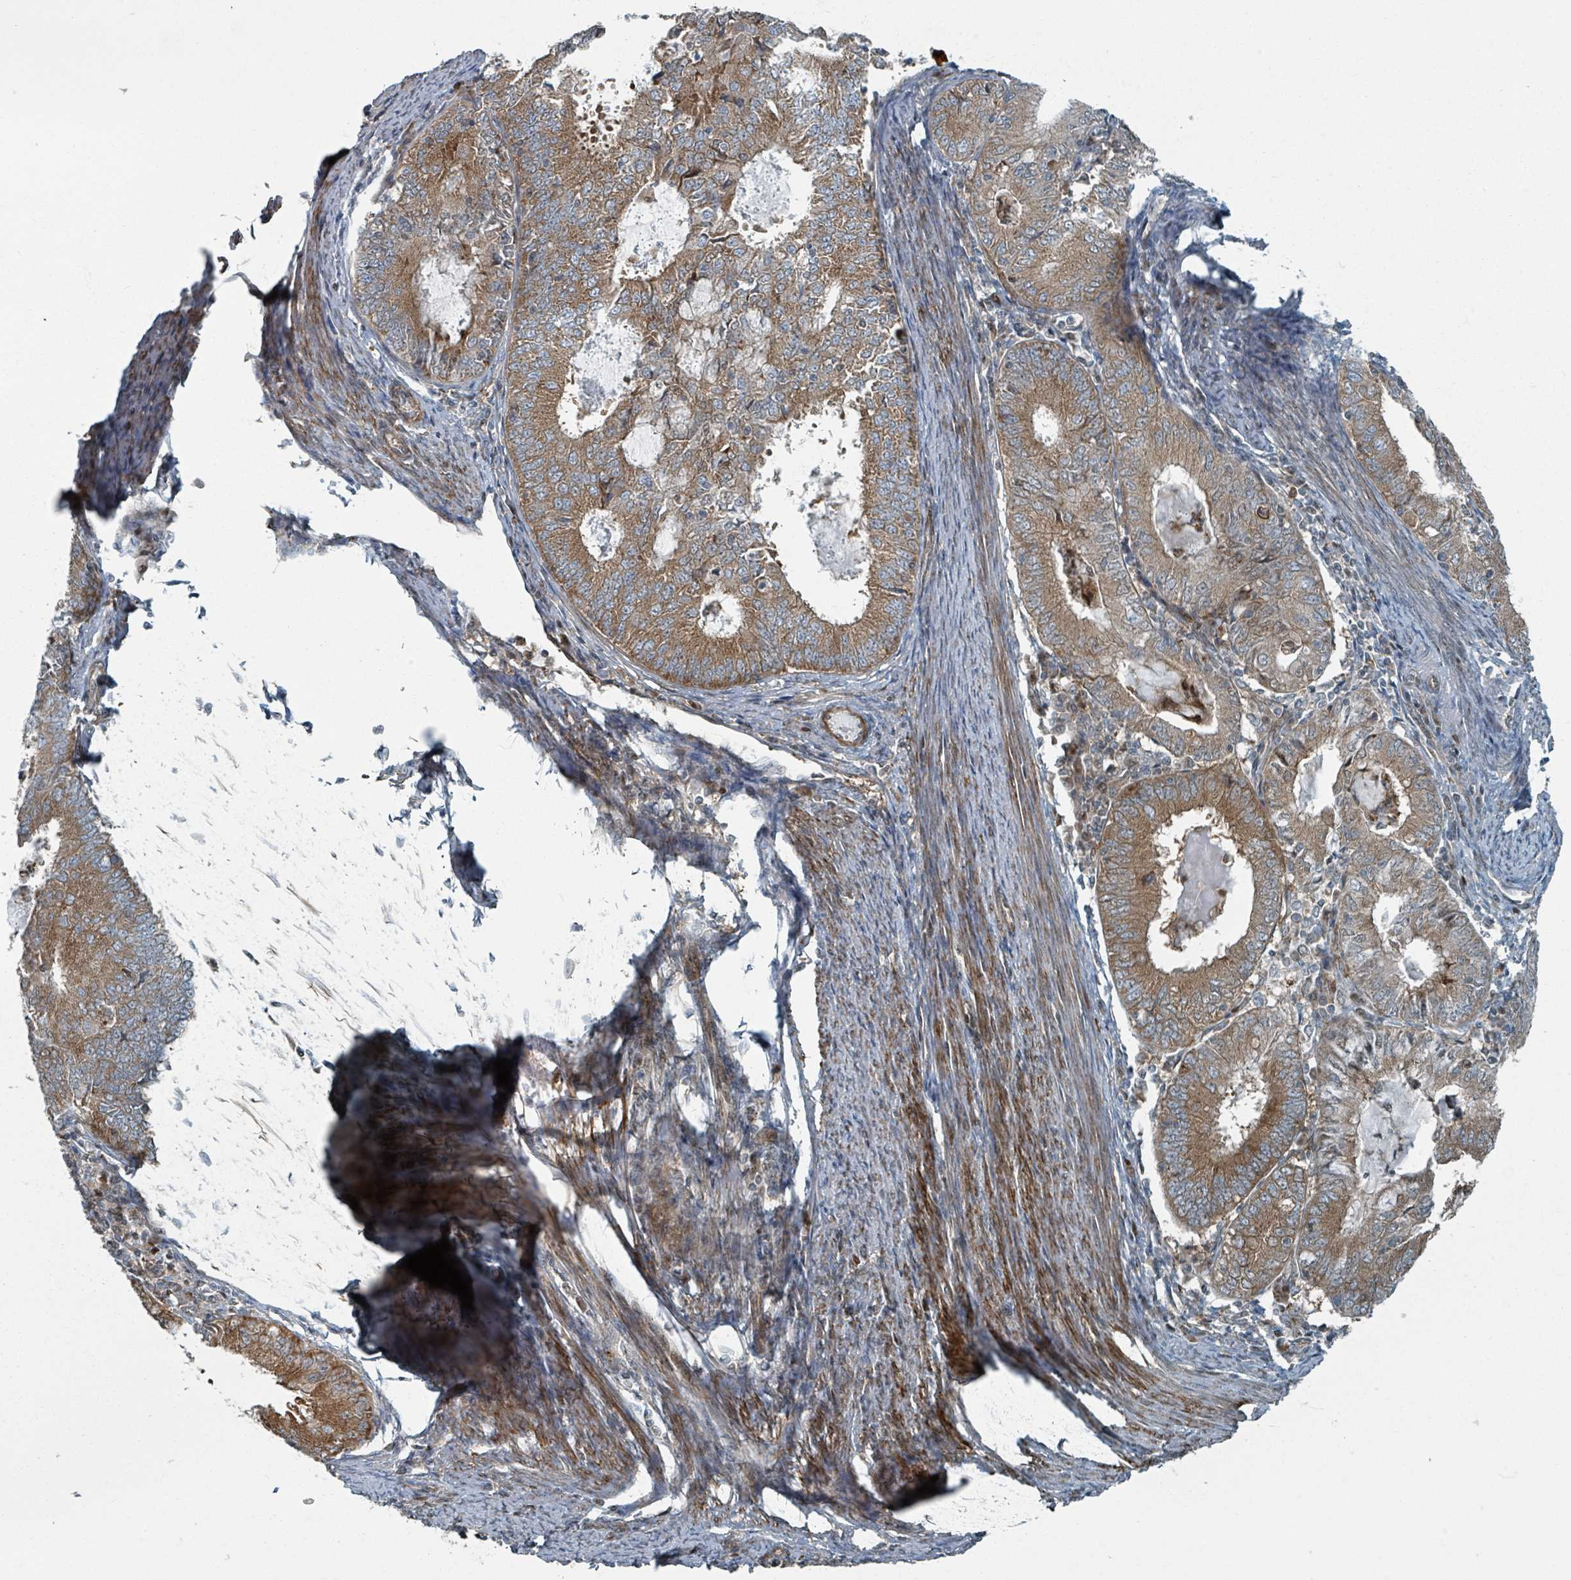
{"staining": {"intensity": "moderate", "quantity": ">75%", "location": "cytoplasmic/membranous"}, "tissue": "endometrial cancer", "cell_type": "Tumor cells", "image_type": "cancer", "snomed": [{"axis": "morphology", "description": "Adenocarcinoma, NOS"}, {"axis": "topography", "description": "Endometrium"}], "caption": "Immunohistochemical staining of endometrial cancer (adenocarcinoma) exhibits medium levels of moderate cytoplasmic/membranous positivity in about >75% of tumor cells. (brown staining indicates protein expression, while blue staining denotes nuclei).", "gene": "RHPN2", "patient": {"sex": "female", "age": 57}}